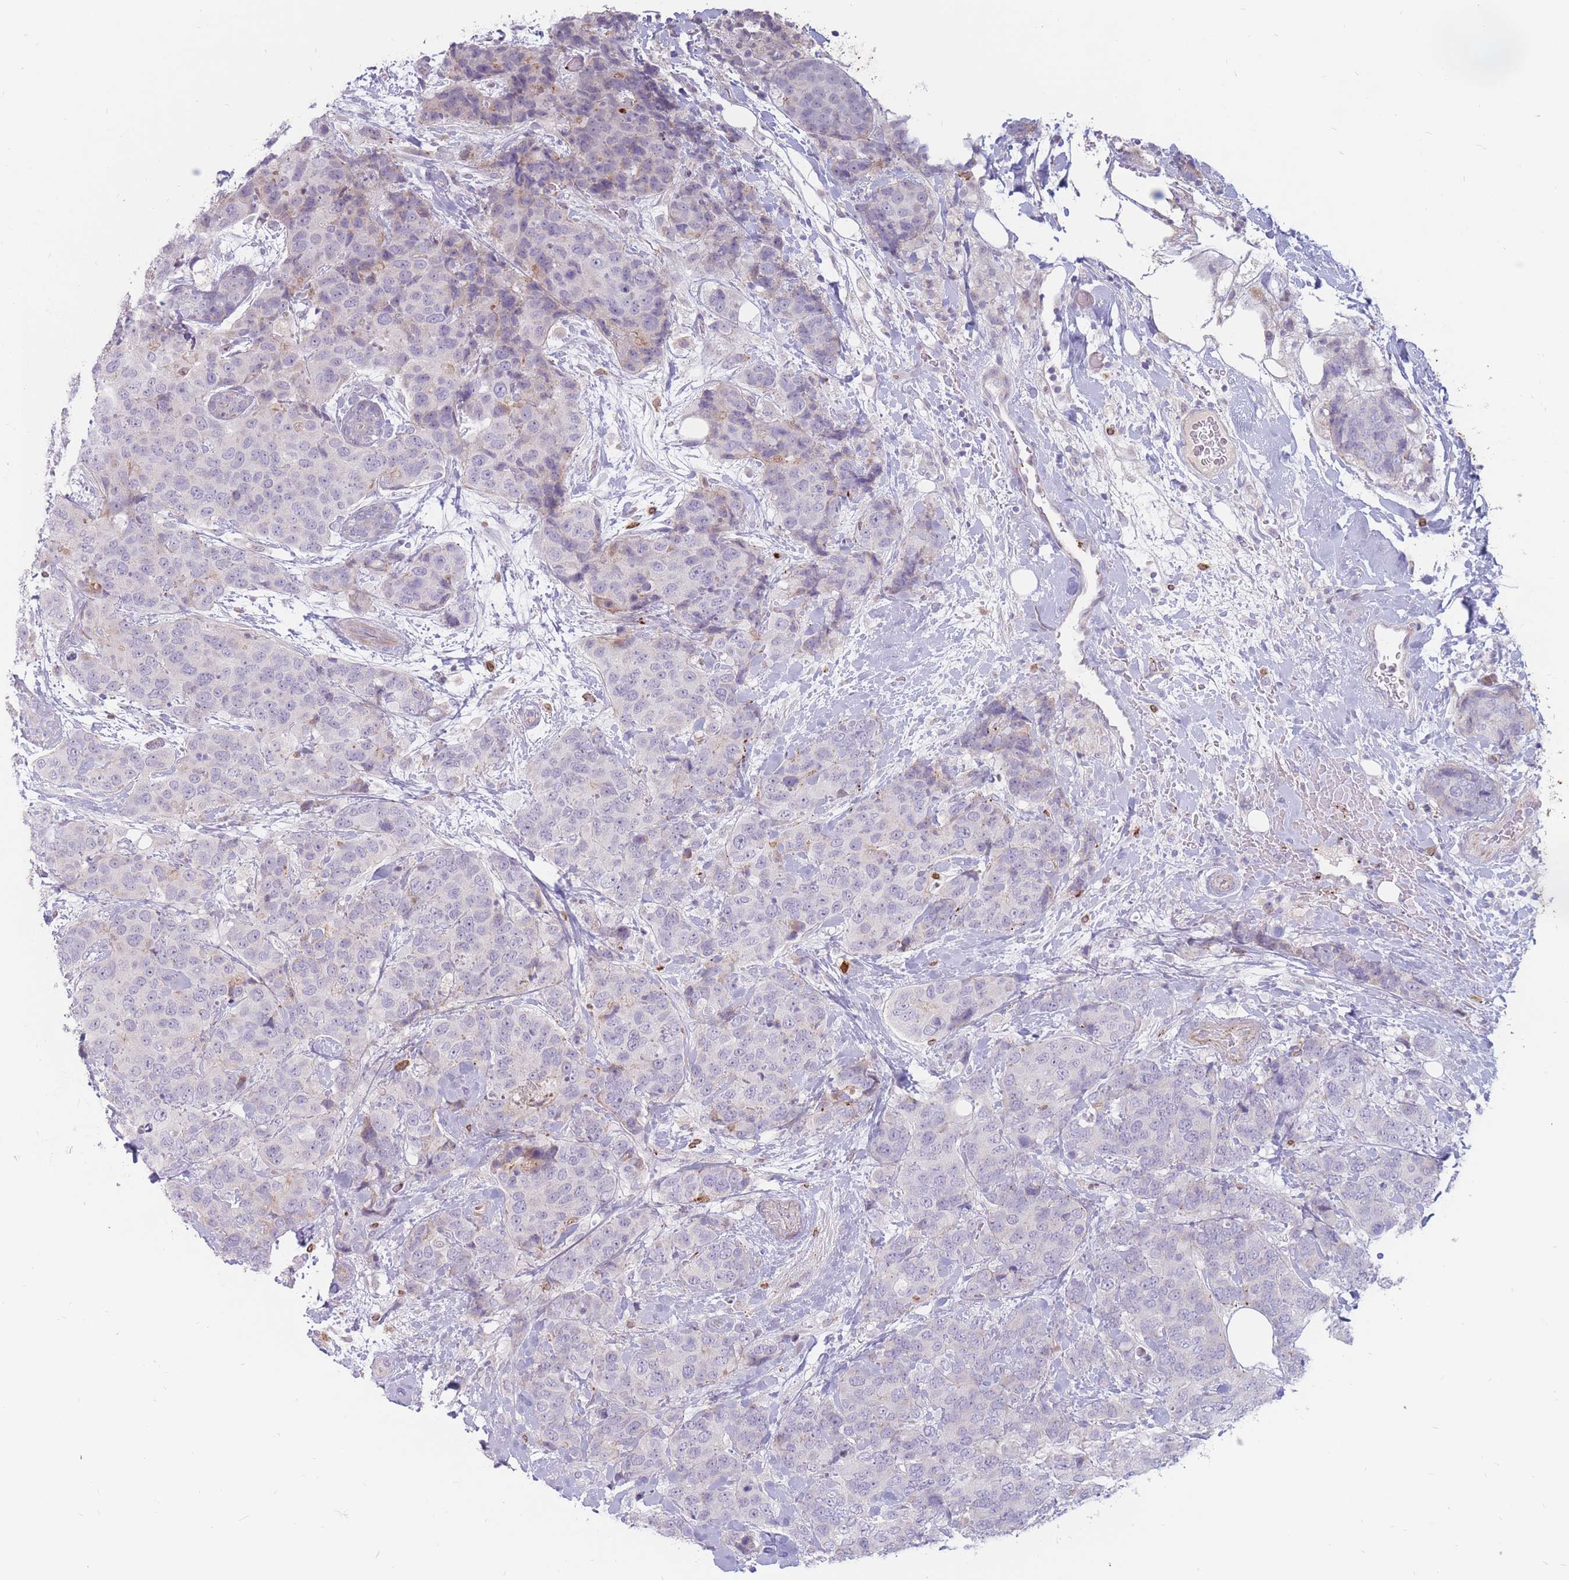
{"staining": {"intensity": "negative", "quantity": "none", "location": "none"}, "tissue": "breast cancer", "cell_type": "Tumor cells", "image_type": "cancer", "snomed": [{"axis": "morphology", "description": "Lobular carcinoma"}, {"axis": "topography", "description": "Breast"}], "caption": "A high-resolution micrograph shows IHC staining of breast cancer, which displays no significant expression in tumor cells.", "gene": "PTGDR", "patient": {"sex": "female", "age": 59}}